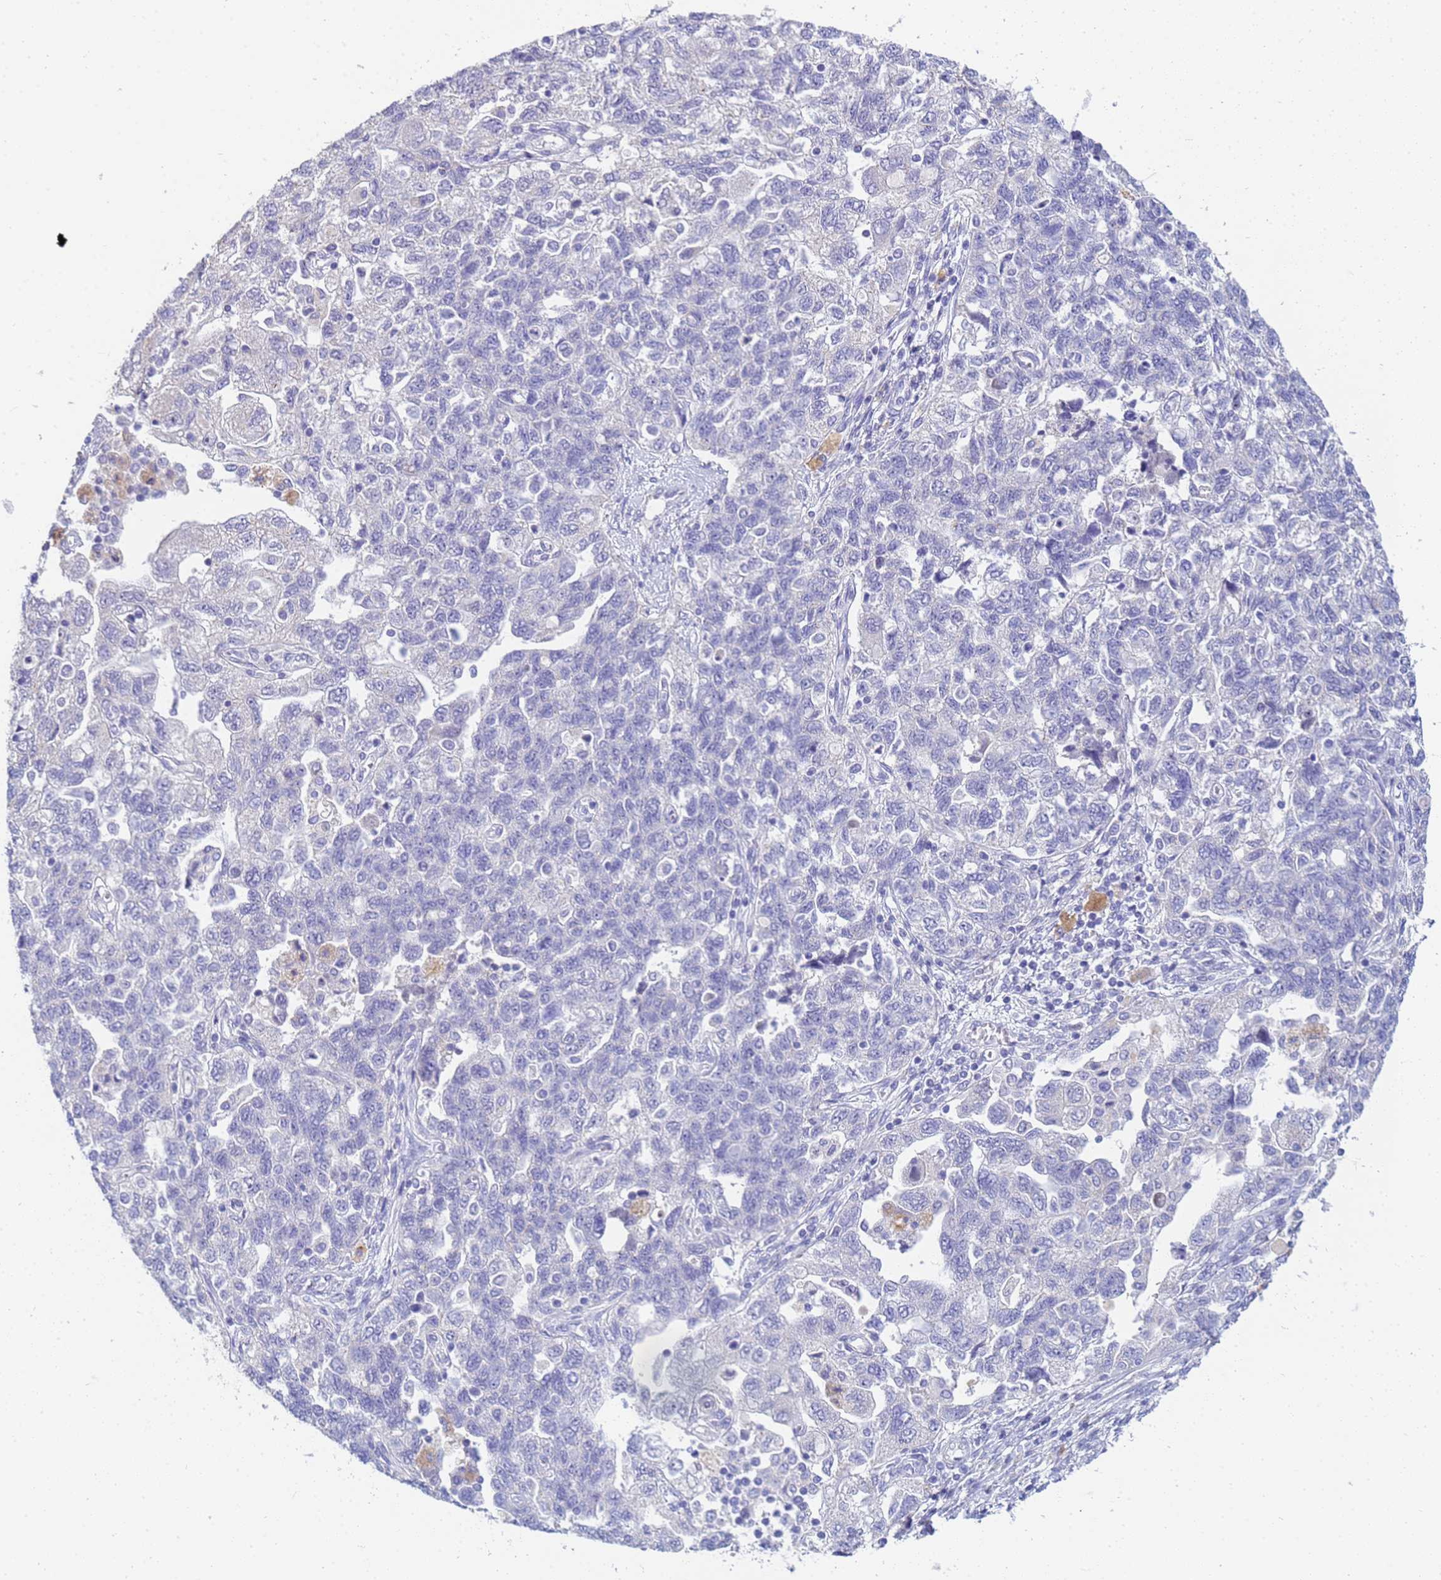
{"staining": {"intensity": "negative", "quantity": "none", "location": "none"}, "tissue": "ovarian cancer", "cell_type": "Tumor cells", "image_type": "cancer", "snomed": [{"axis": "morphology", "description": "Carcinoma, NOS"}, {"axis": "morphology", "description": "Cystadenocarcinoma, serous, NOS"}, {"axis": "topography", "description": "Ovary"}], "caption": "Protein analysis of ovarian cancer exhibits no significant staining in tumor cells. (Stains: DAB (3,3'-diaminobenzidine) immunohistochemistry (IHC) with hematoxylin counter stain, Microscopy: brightfield microscopy at high magnification).", "gene": "B3GNT8", "patient": {"sex": "female", "age": 69}}